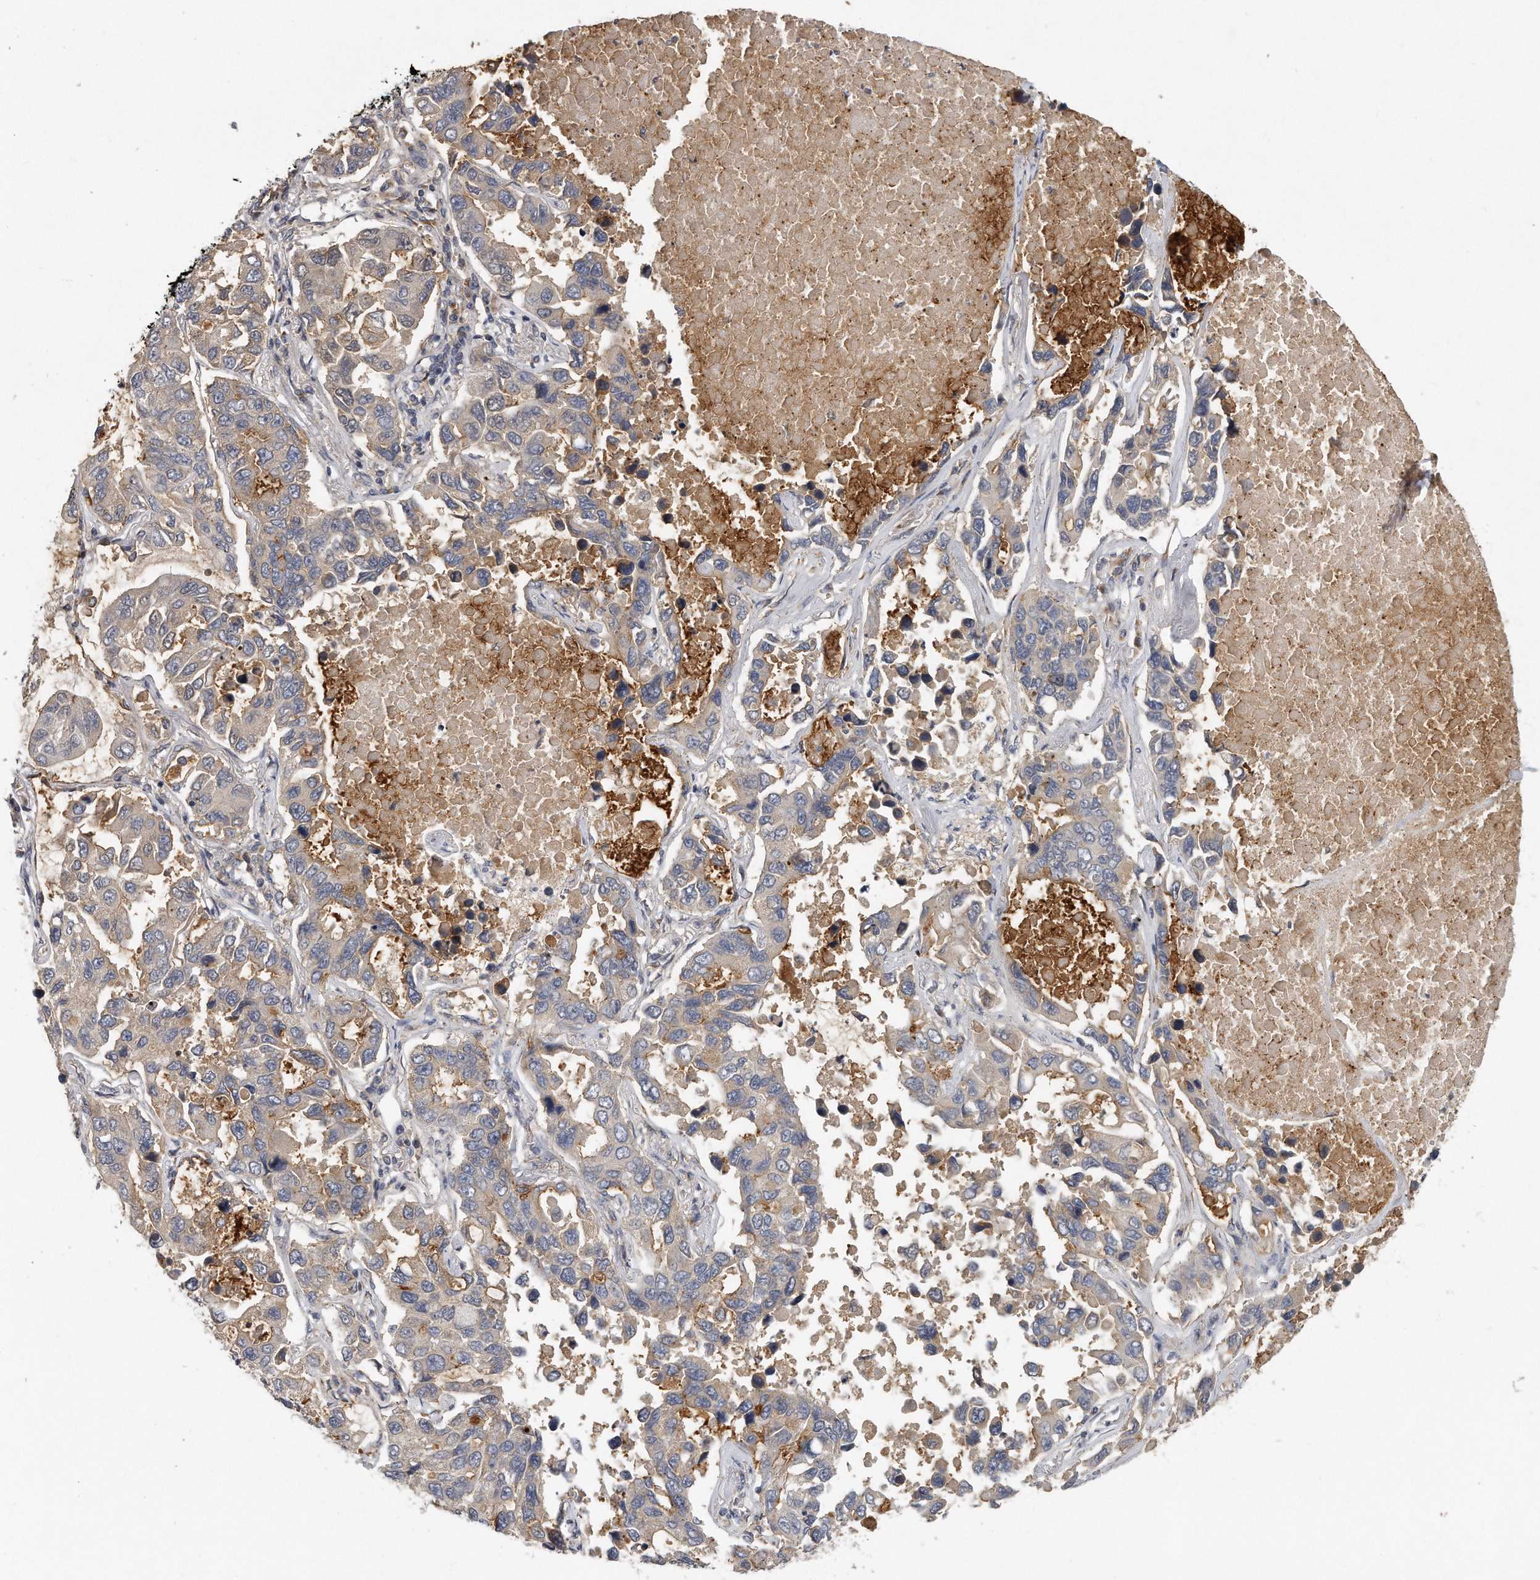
{"staining": {"intensity": "weak", "quantity": "<25%", "location": "cytoplasmic/membranous"}, "tissue": "lung cancer", "cell_type": "Tumor cells", "image_type": "cancer", "snomed": [{"axis": "morphology", "description": "Adenocarcinoma, NOS"}, {"axis": "topography", "description": "Lung"}], "caption": "IHC of lung cancer (adenocarcinoma) displays no expression in tumor cells.", "gene": "TRAPPC14", "patient": {"sex": "male", "age": 64}}